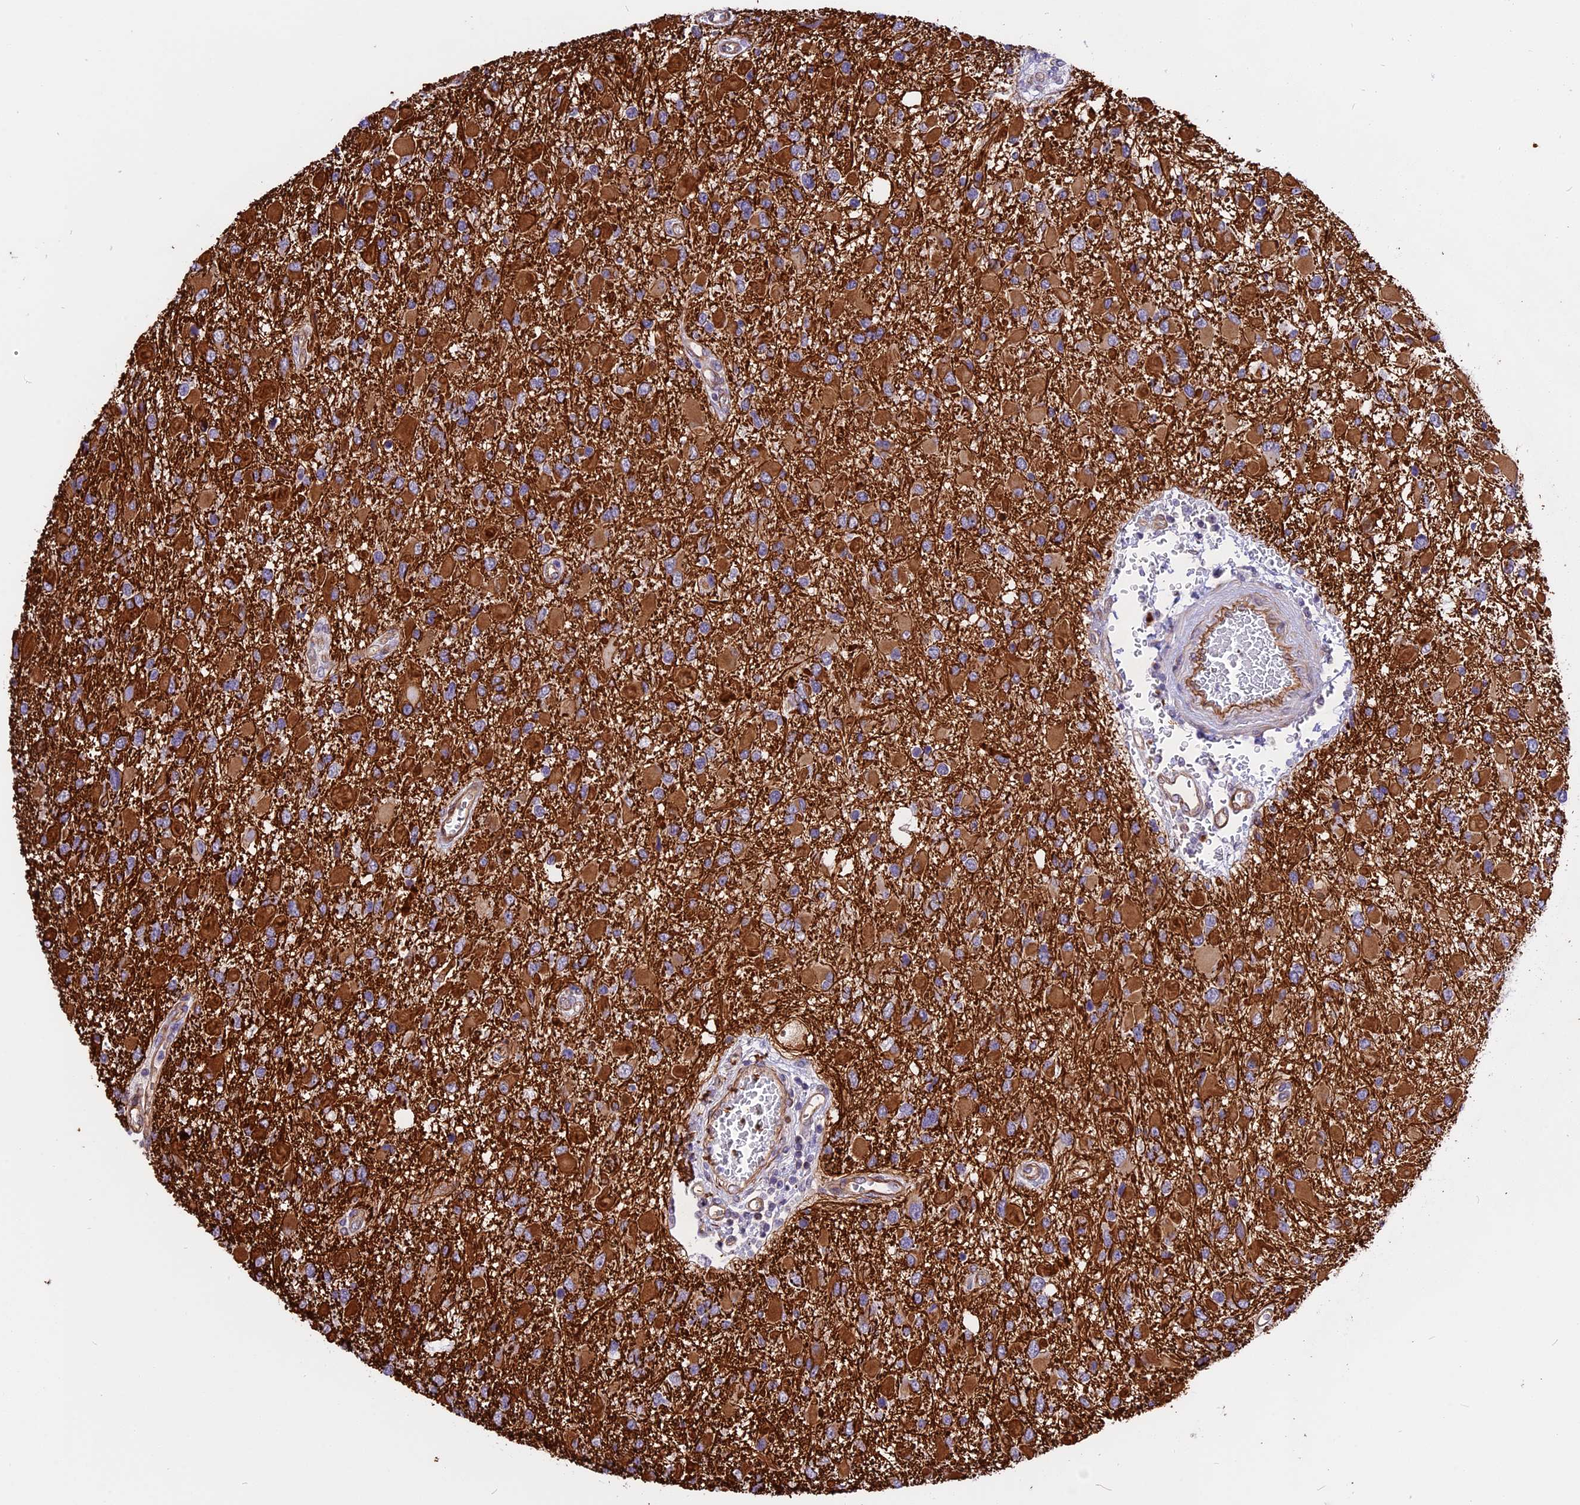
{"staining": {"intensity": "strong", "quantity": ">75%", "location": "cytoplasmic/membranous"}, "tissue": "glioma", "cell_type": "Tumor cells", "image_type": "cancer", "snomed": [{"axis": "morphology", "description": "Glioma, malignant, High grade"}, {"axis": "topography", "description": "Brain"}], "caption": "Immunohistochemistry (IHC) of malignant glioma (high-grade) demonstrates high levels of strong cytoplasmic/membranous expression in about >75% of tumor cells.", "gene": "R3HDM4", "patient": {"sex": "male", "age": 53}}